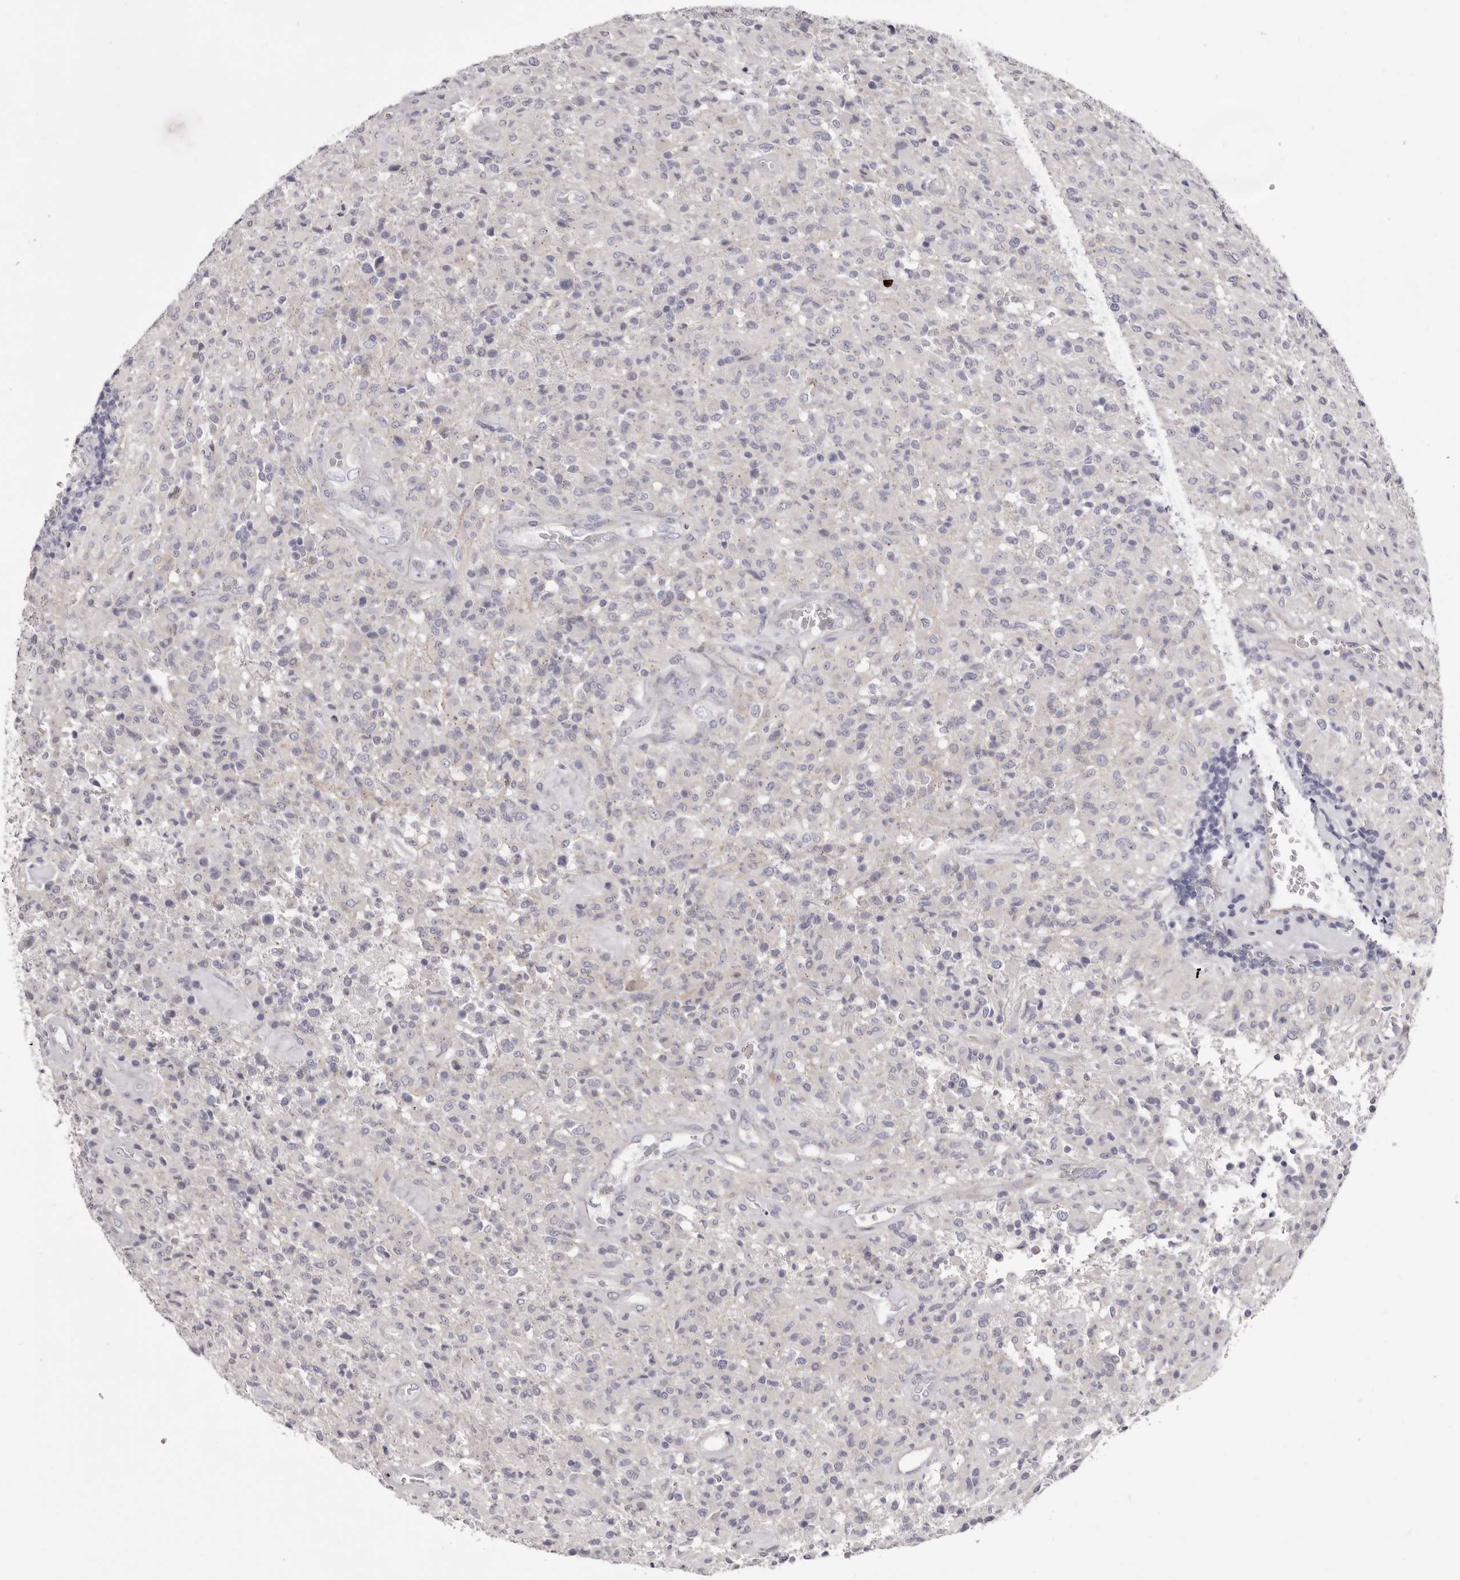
{"staining": {"intensity": "negative", "quantity": "none", "location": "none"}, "tissue": "glioma", "cell_type": "Tumor cells", "image_type": "cancer", "snomed": [{"axis": "morphology", "description": "Glioma, malignant, High grade"}, {"axis": "topography", "description": "Brain"}], "caption": "Immunohistochemistry (IHC) photomicrograph of neoplastic tissue: human glioma stained with DAB (3,3'-diaminobenzidine) reveals no significant protein staining in tumor cells.", "gene": "PEG10", "patient": {"sex": "female", "age": 57}}